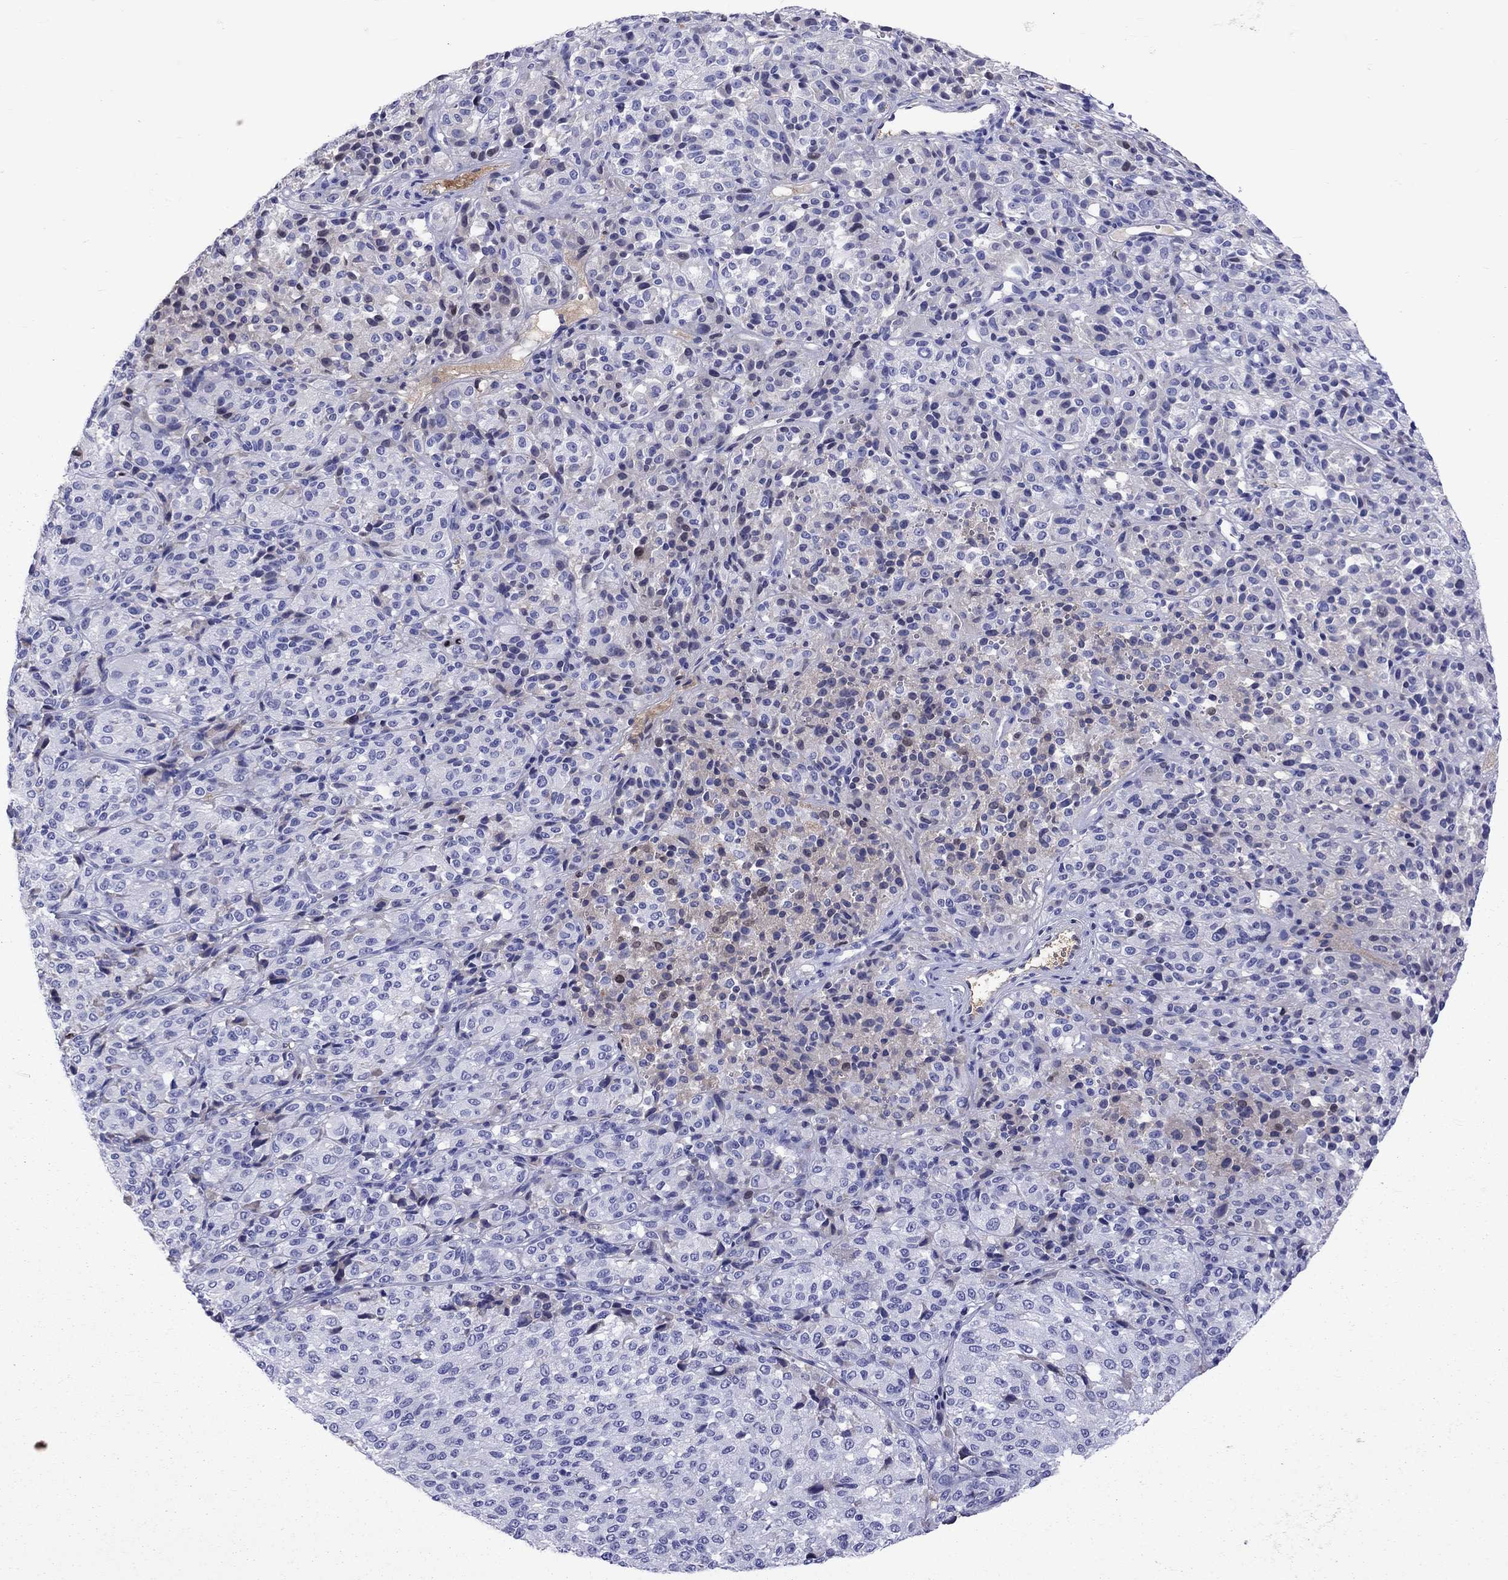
{"staining": {"intensity": "negative", "quantity": "none", "location": "none"}, "tissue": "melanoma", "cell_type": "Tumor cells", "image_type": "cancer", "snomed": [{"axis": "morphology", "description": "Malignant melanoma, Metastatic site"}, {"axis": "topography", "description": "Brain"}], "caption": "High power microscopy micrograph of an immunohistochemistry (IHC) image of melanoma, revealing no significant positivity in tumor cells.", "gene": "SERPINA3", "patient": {"sex": "female", "age": 56}}